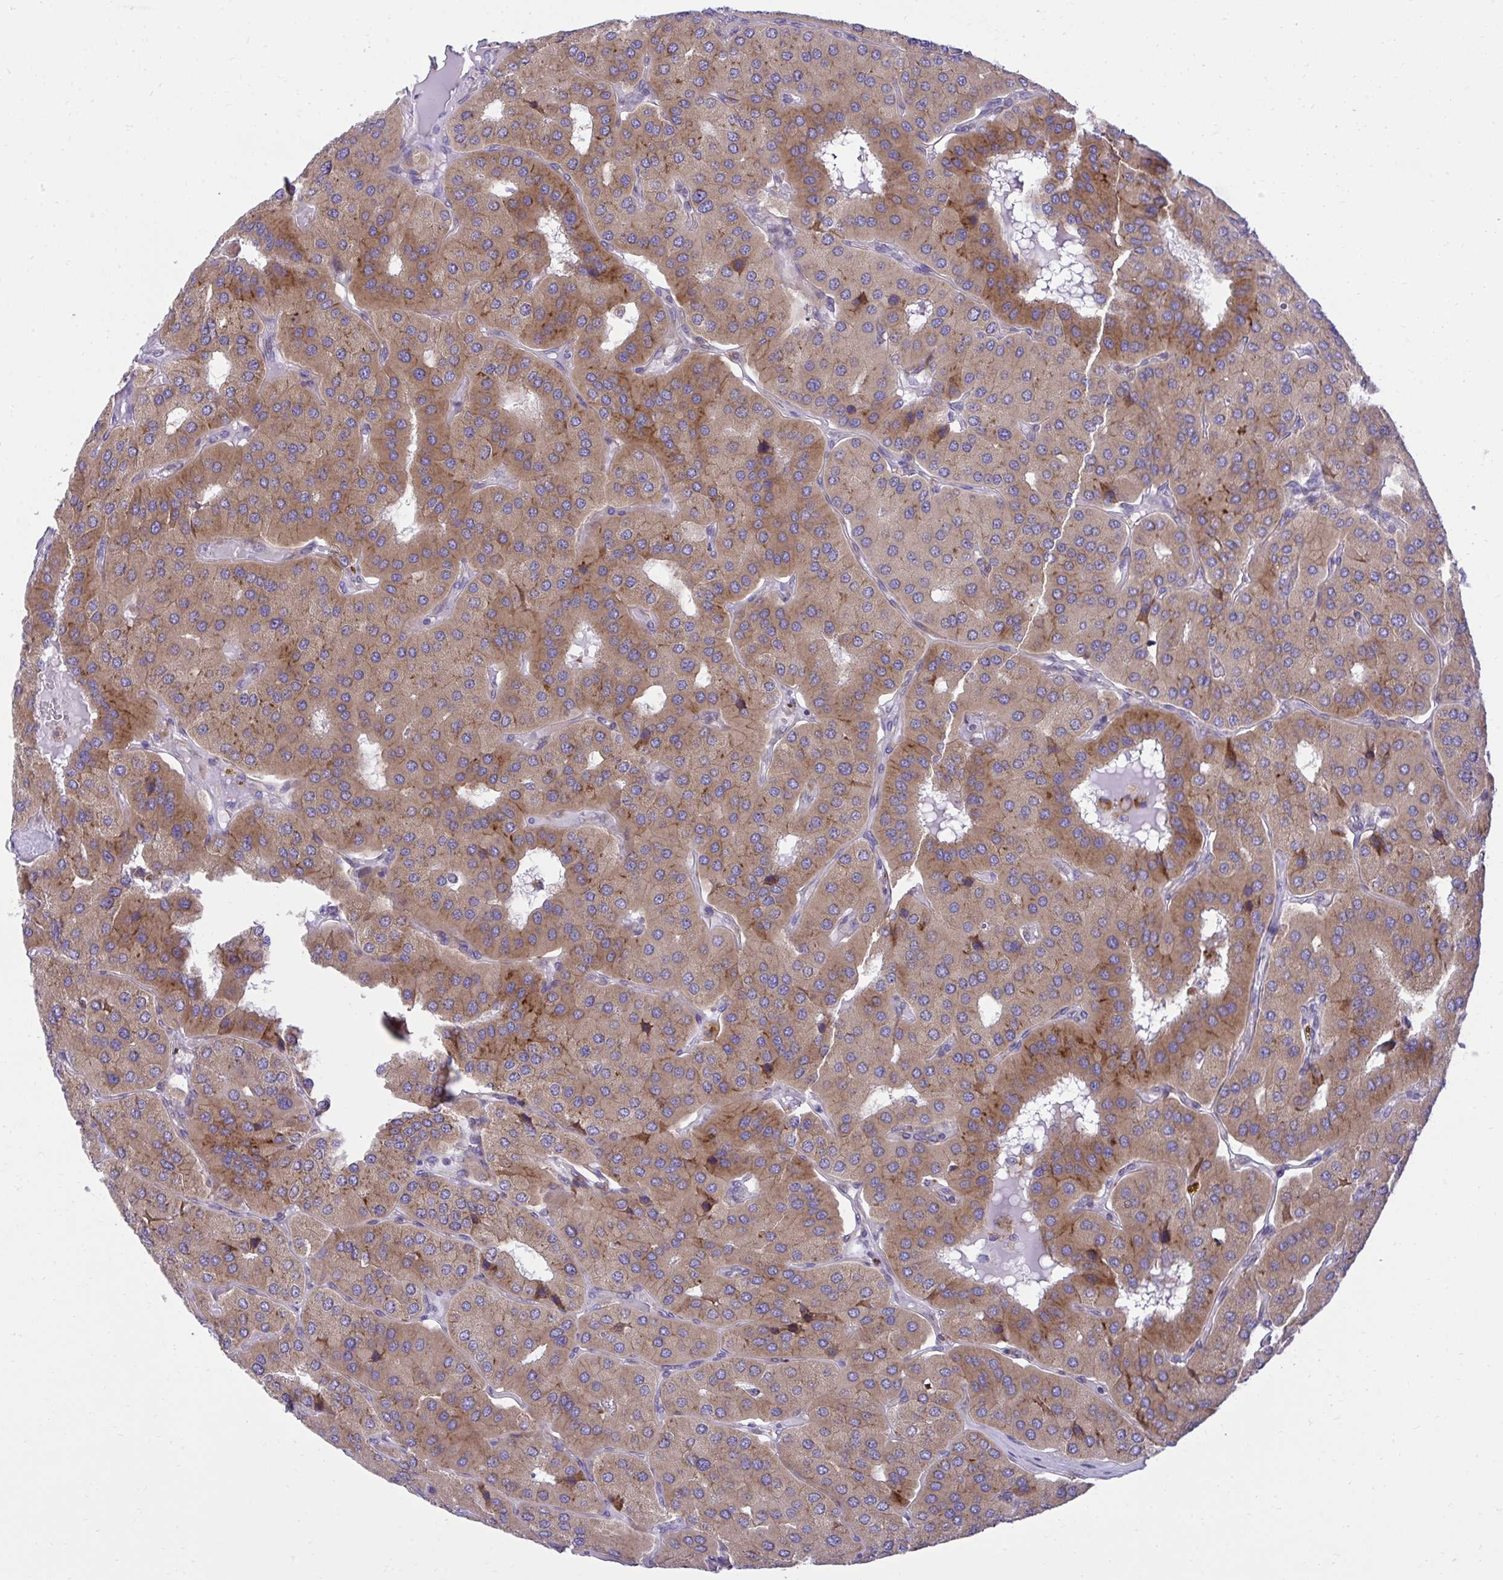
{"staining": {"intensity": "moderate", "quantity": "25%-75%", "location": "cytoplasmic/membranous"}, "tissue": "parathyroid gland", "cell_type": "Glandular cells", "image_type": "normal", "snomed": [{"axis": "morphology", "description": "Normal tissue, NOS"}, {"axis": "morphology", "description": "Adenoma, NOS"}, {"axis": "topography", "description": "Parathyroid gland"}], "caption": "Parathyroid gland stained for a protein exhibits moderate cytoplasmic/membranous positivity in glandular cells.", "gene": "RPS15", "patient": {"sex": "female", "age": 86}}